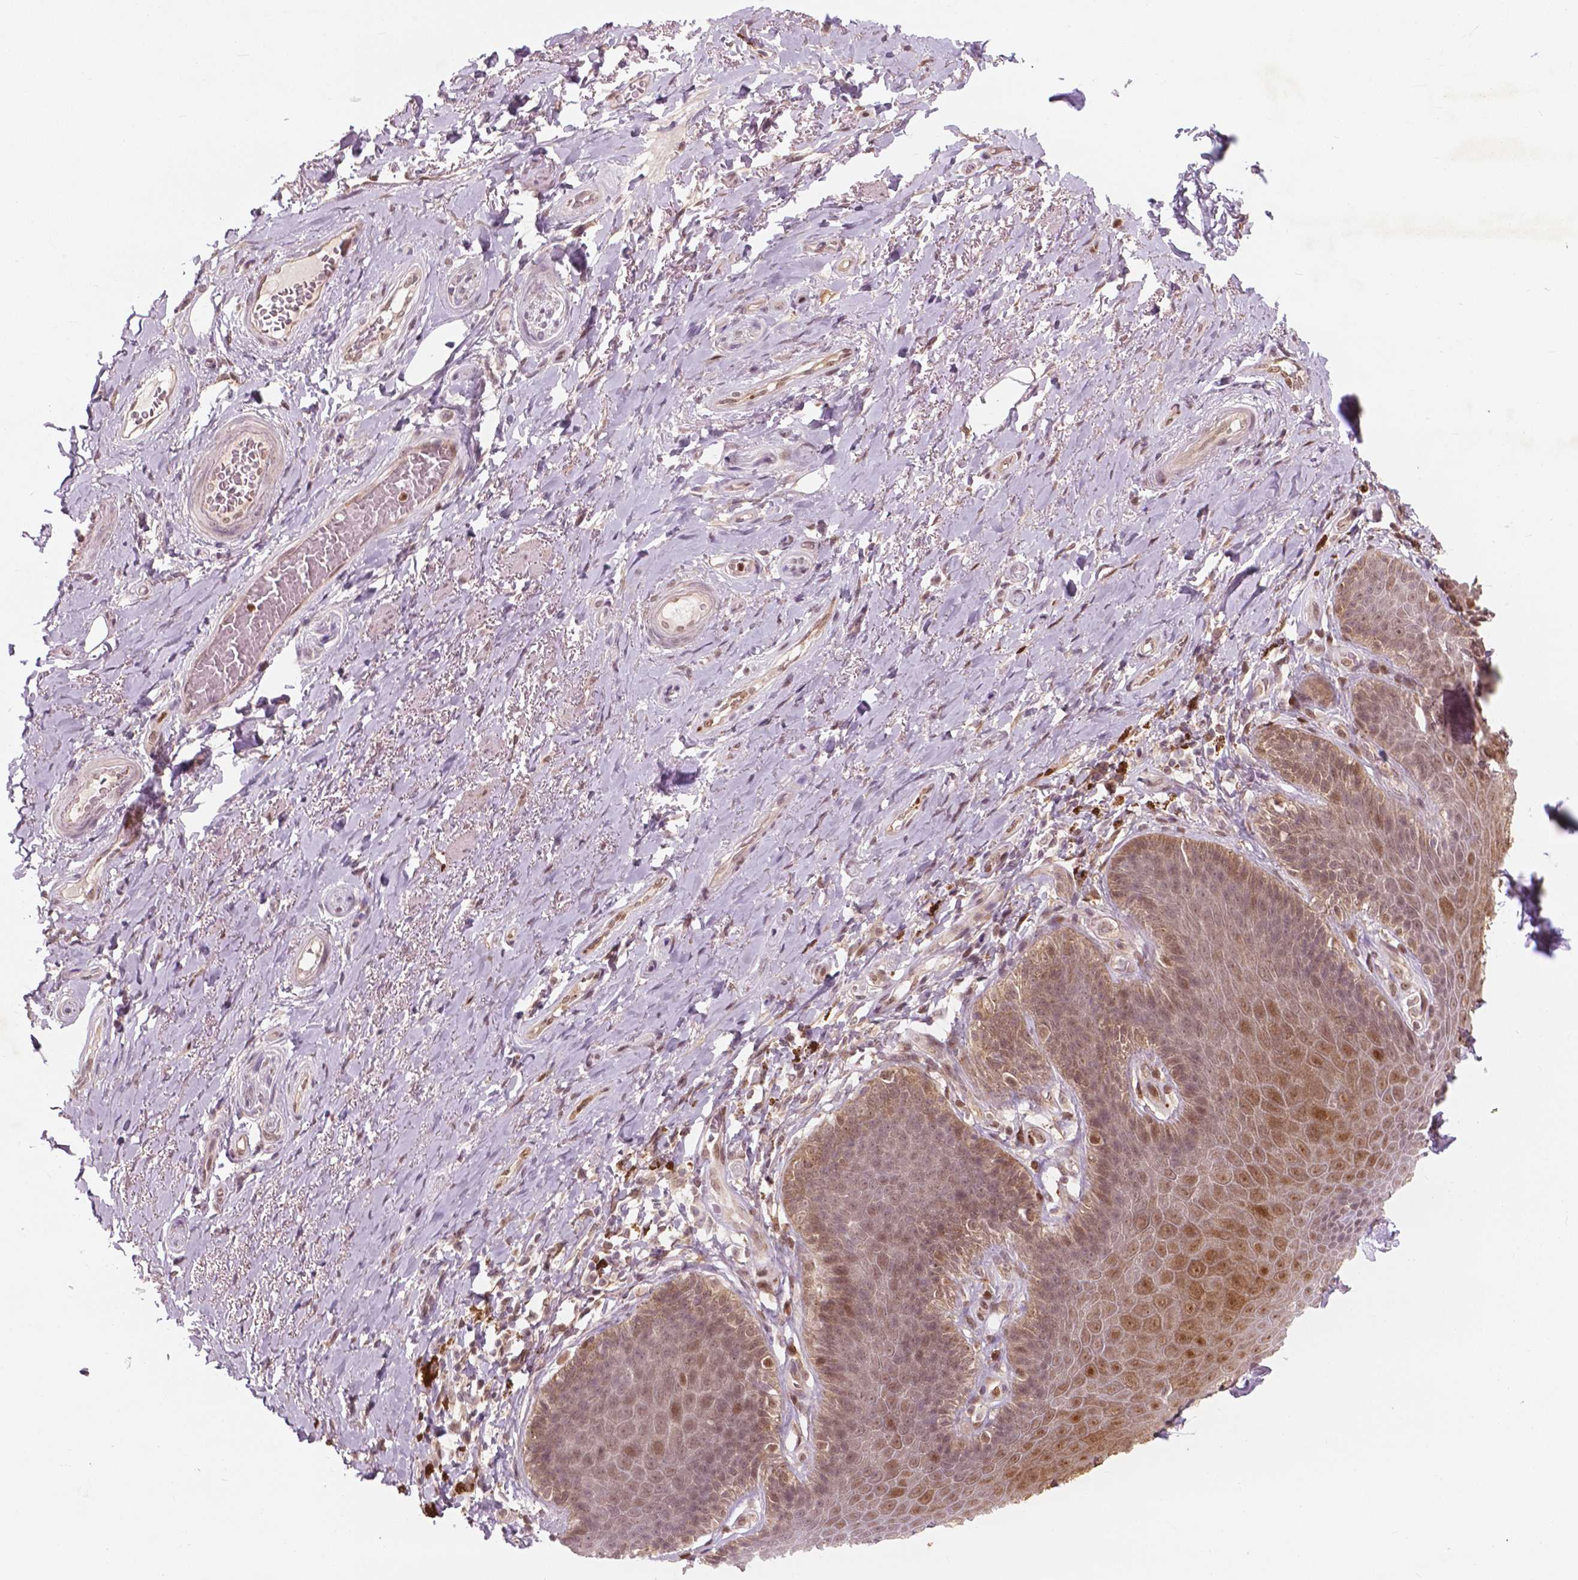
{"staining": {"intensity": "moderate", "quantity": ">75%", "location": "nuclear"}, "tissue": "adipose tissue", "cell_type": "Adipocytes", "image_type": "normal", "snomed": [{"axis": "morphology", "description": "Normal tissue, NOS"}, {"axis": "topography", "description": "Anal"}, {"axis": "topography", "description": "Peripheral nerve tissue"}], "caption": "Immunohistochemistry (IHC) (DAB) staining of normal adipose tissue shows moderate nuclear protein staining in about >75% of adipocytes. (brown staining indicates protein expression, while blue staining denotes nuclei).", "gene": "NFAT5", "patient": {"sex": "male", "age": 53}}